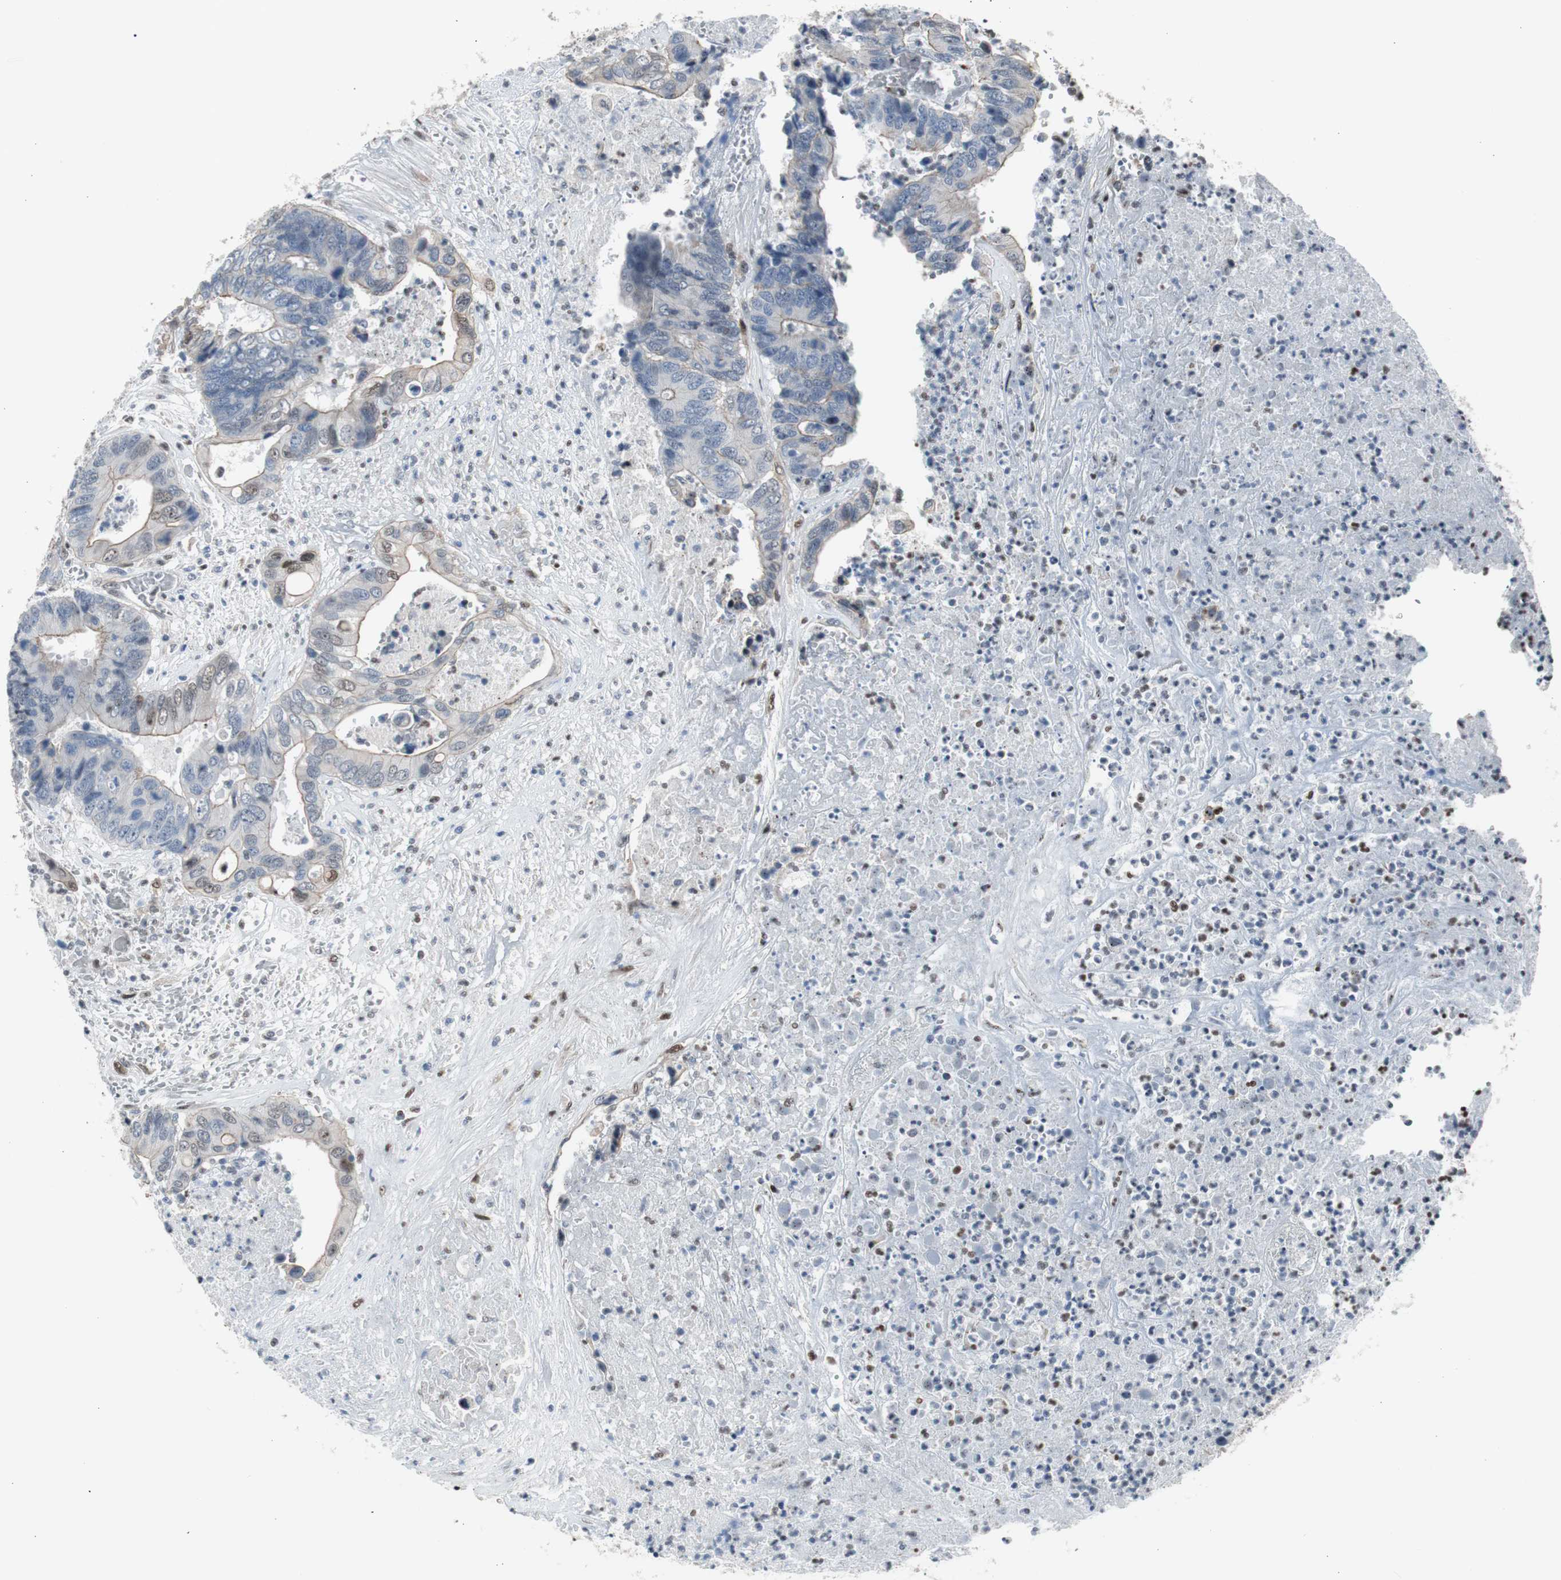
{"staining": {"intensity": "weak", "quantity": "<25%", "location": "cytoplasmic/membranous"}, "tissue": "colorectal cancer", "cell_type": "Tumor cells", "image_type": "cancer", "snomed": [{"axis": "morphology", "description": "Adenocarcinoma, NOS"}, {"axis": "topography", "description": "Rectum"}], "caption": "Immunohistochemical staining of adenocarcinoma (colorectal) reveals no significant staining in tumor cells. Nuclei are stained in blue.", "gene": "PML", "patient": {"sex": "male", "age": 55}}